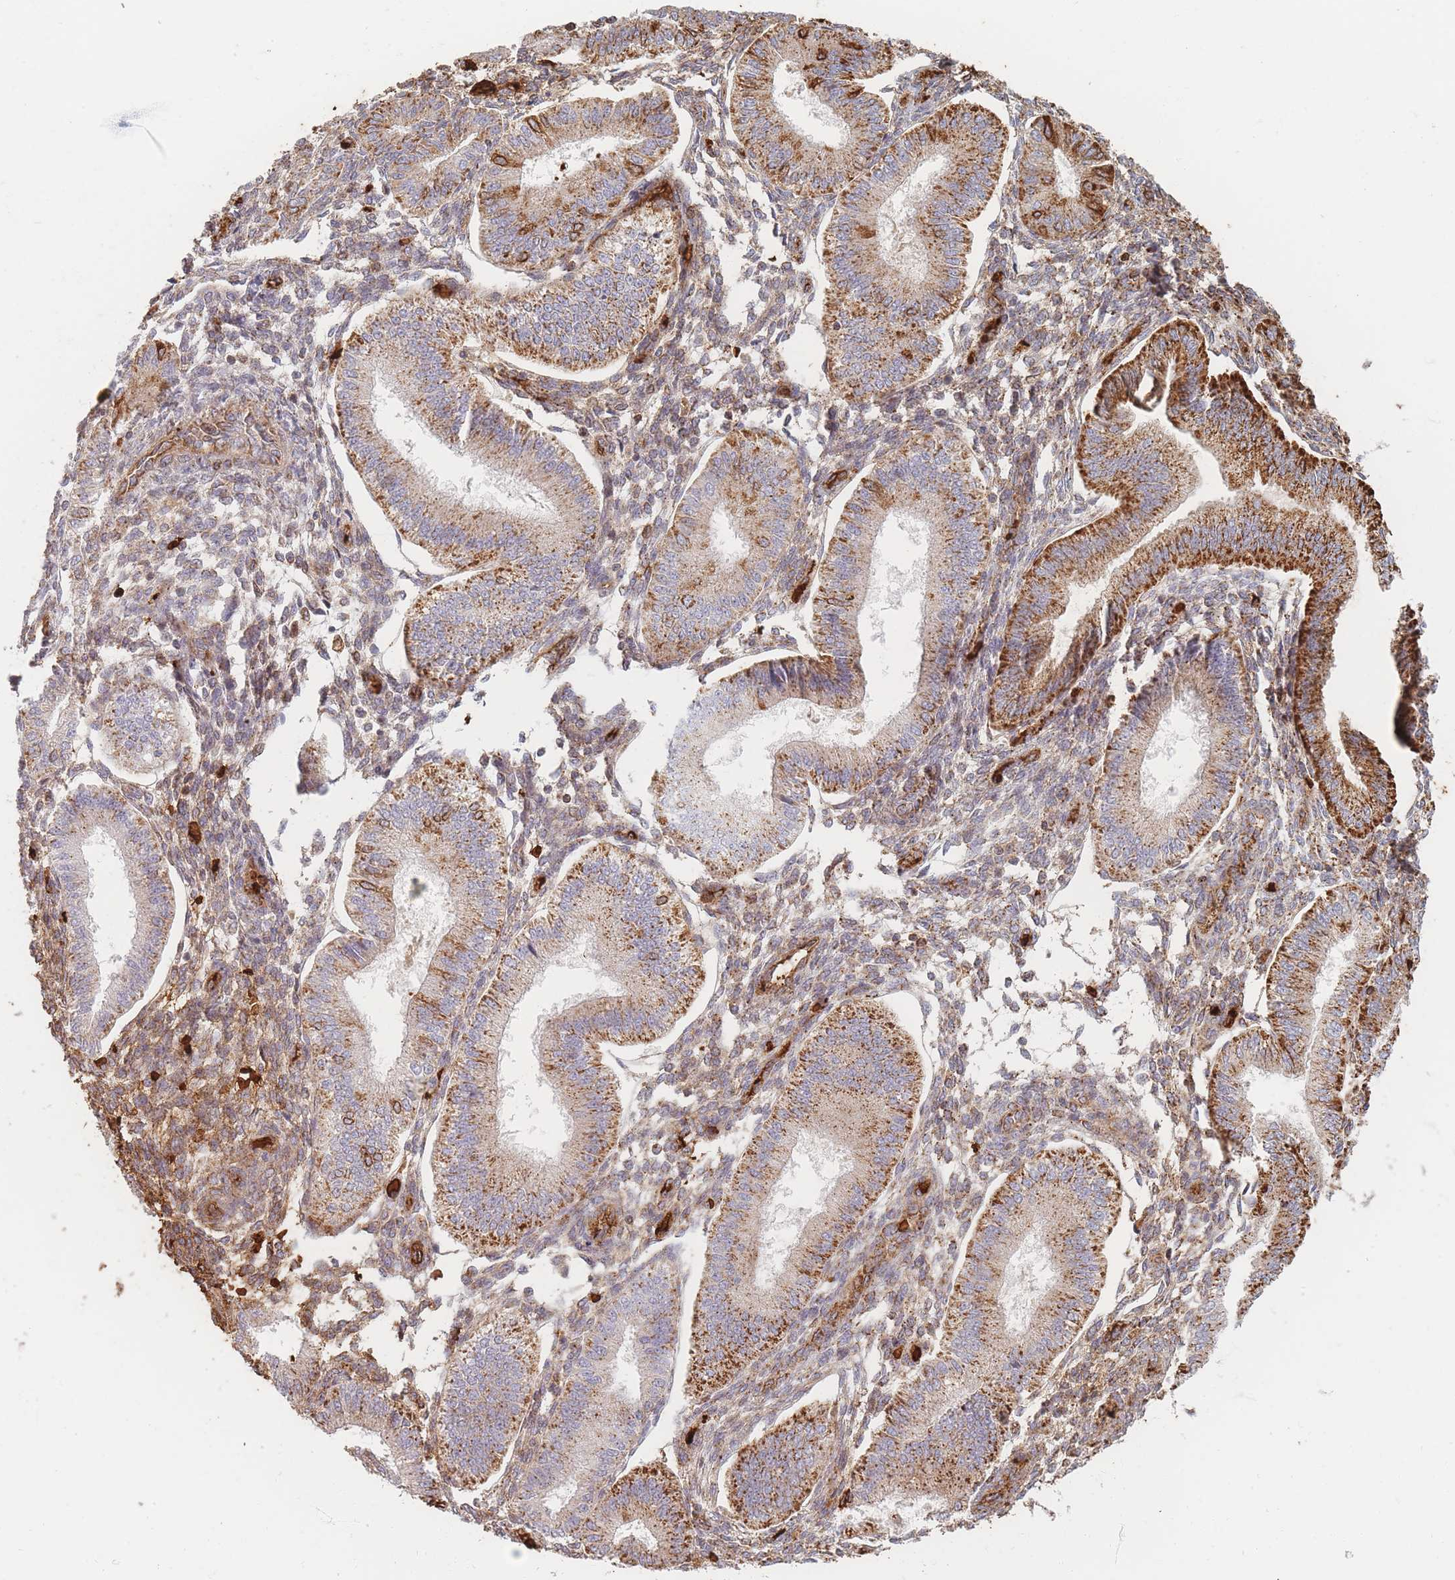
{"staining": {"intensity": "strong", "quantity": "<25%", "location": "cytoplasmic/membranous"}, "tissue": "endometrium", "cell_type": "Cells in endometrial stroma", "image_type": "normal", "snomed": [{"axis": "morphology", "description": "Normal tissue, NOS"}, {"axis": "topography", "description": "Endometrium"}], "caption": "Brown immunohistochemical staining in normal endometrium reveals strong cytoplasmic/membranous positivity in approximately <25% of cells in endometrial stroma. (brown staining indicates protein expression, while blue staining denotes nuclei).", "gene": "SLC2A6", "patient": {"sex": "female", "age": 39}}